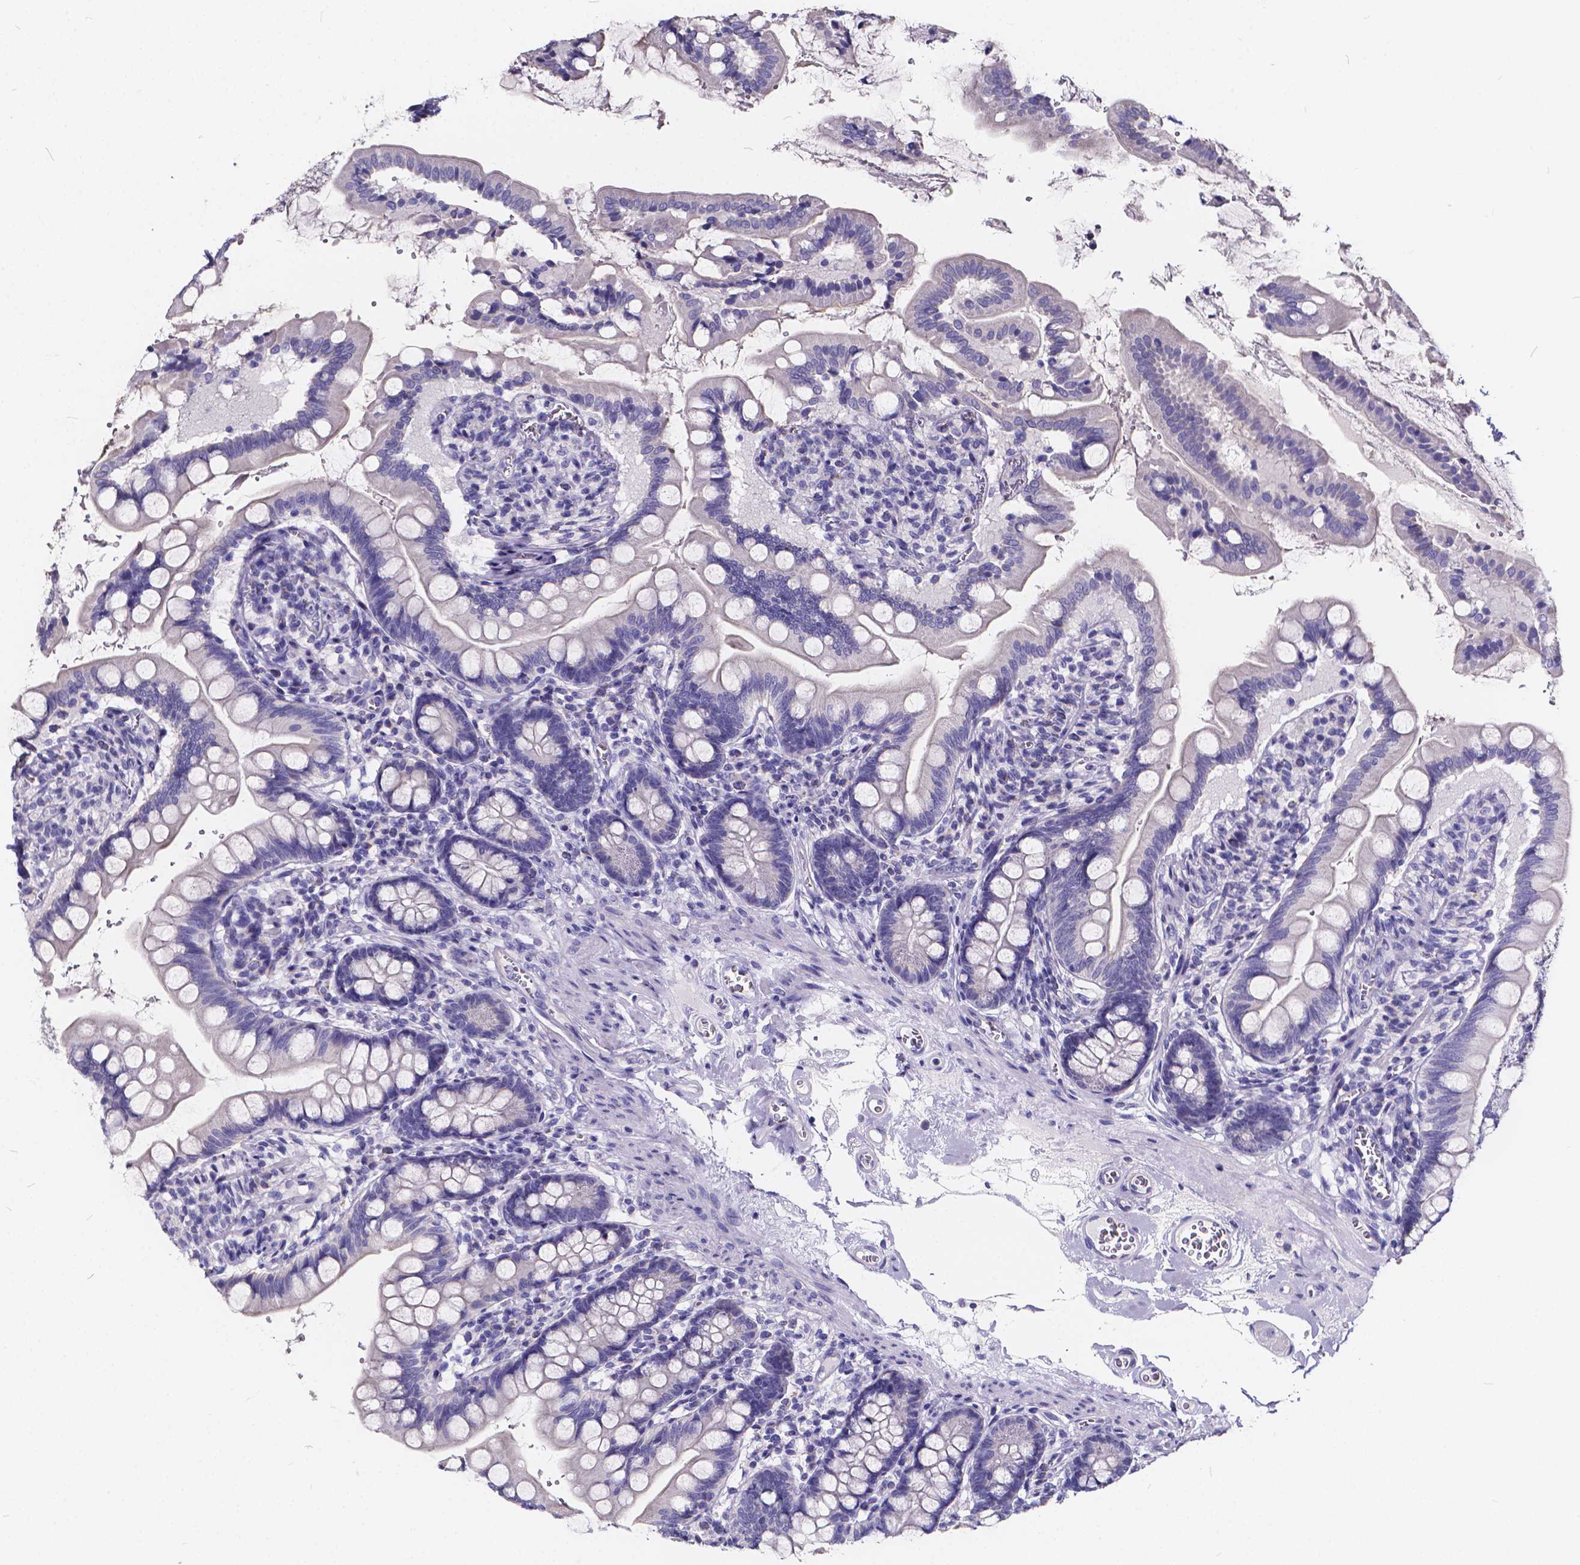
{"staining": {"intensity": "negative", "quantity": "none", "location": "none"}, "tissue": "small intestine", "cell_type": "Glandular cells", "image_type": "normal", "snomed": [{"axis": "morphology", "description": "Normal tissue, NOS"}, {"axis": "topography", "description": "Small intestine"}], "caption": "Immunohistochemistry image of normal small intestine: human small intestine stained with DAB exhibits no significant protein expression in glandular cells.", "gene": "SPEF2", "patient": {"sex": "female", "age": 56}}